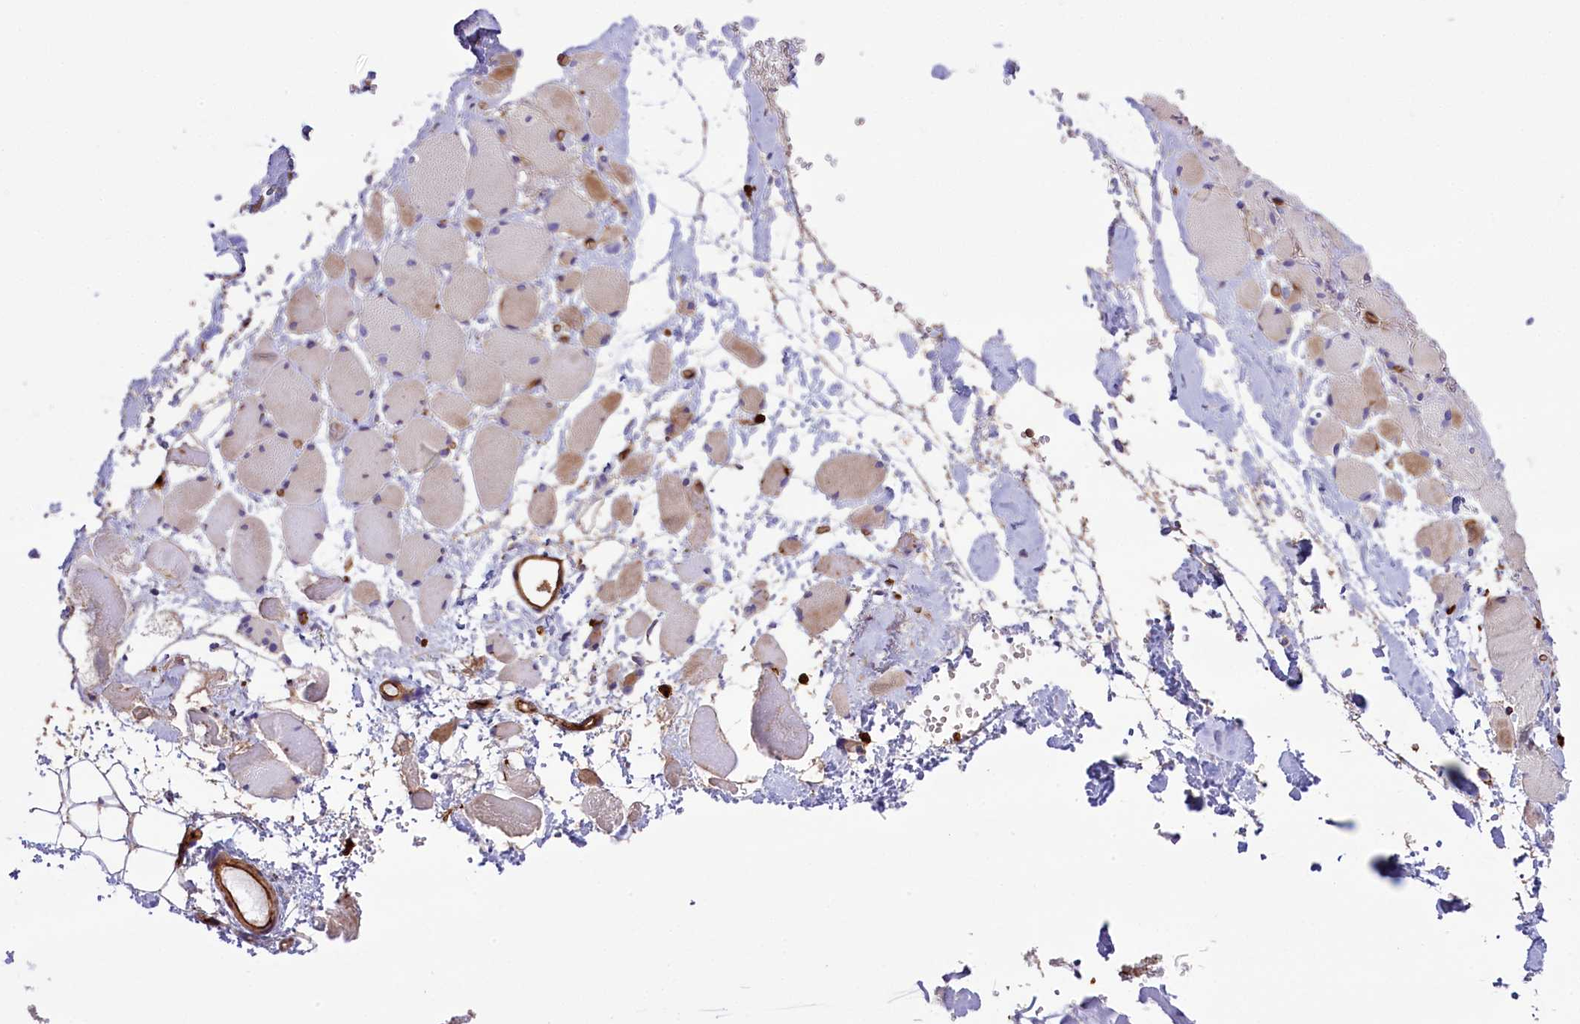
{"staining": {"intensity": "negative", "quantity": "none", "location": "none"}, "tissue": "skeletal muscle", "cell_type": "Myocytes", "image_type": "normal", "snomed": [{"axis": "morphology", "description": "Normal tissue, NOS"}, {"axis": "morphology", "description": "Basal cell carcinoma"}, {"axis": "topography", "description": "Skeletal muscle"}], "caption": "This is an immunohistochemistry (IHC) histopathology image of benign human skeletal muscle. There is no positivity in myocytes.", "gene": "CD99L2", "patient": {"sex": "female", "age": 64}}